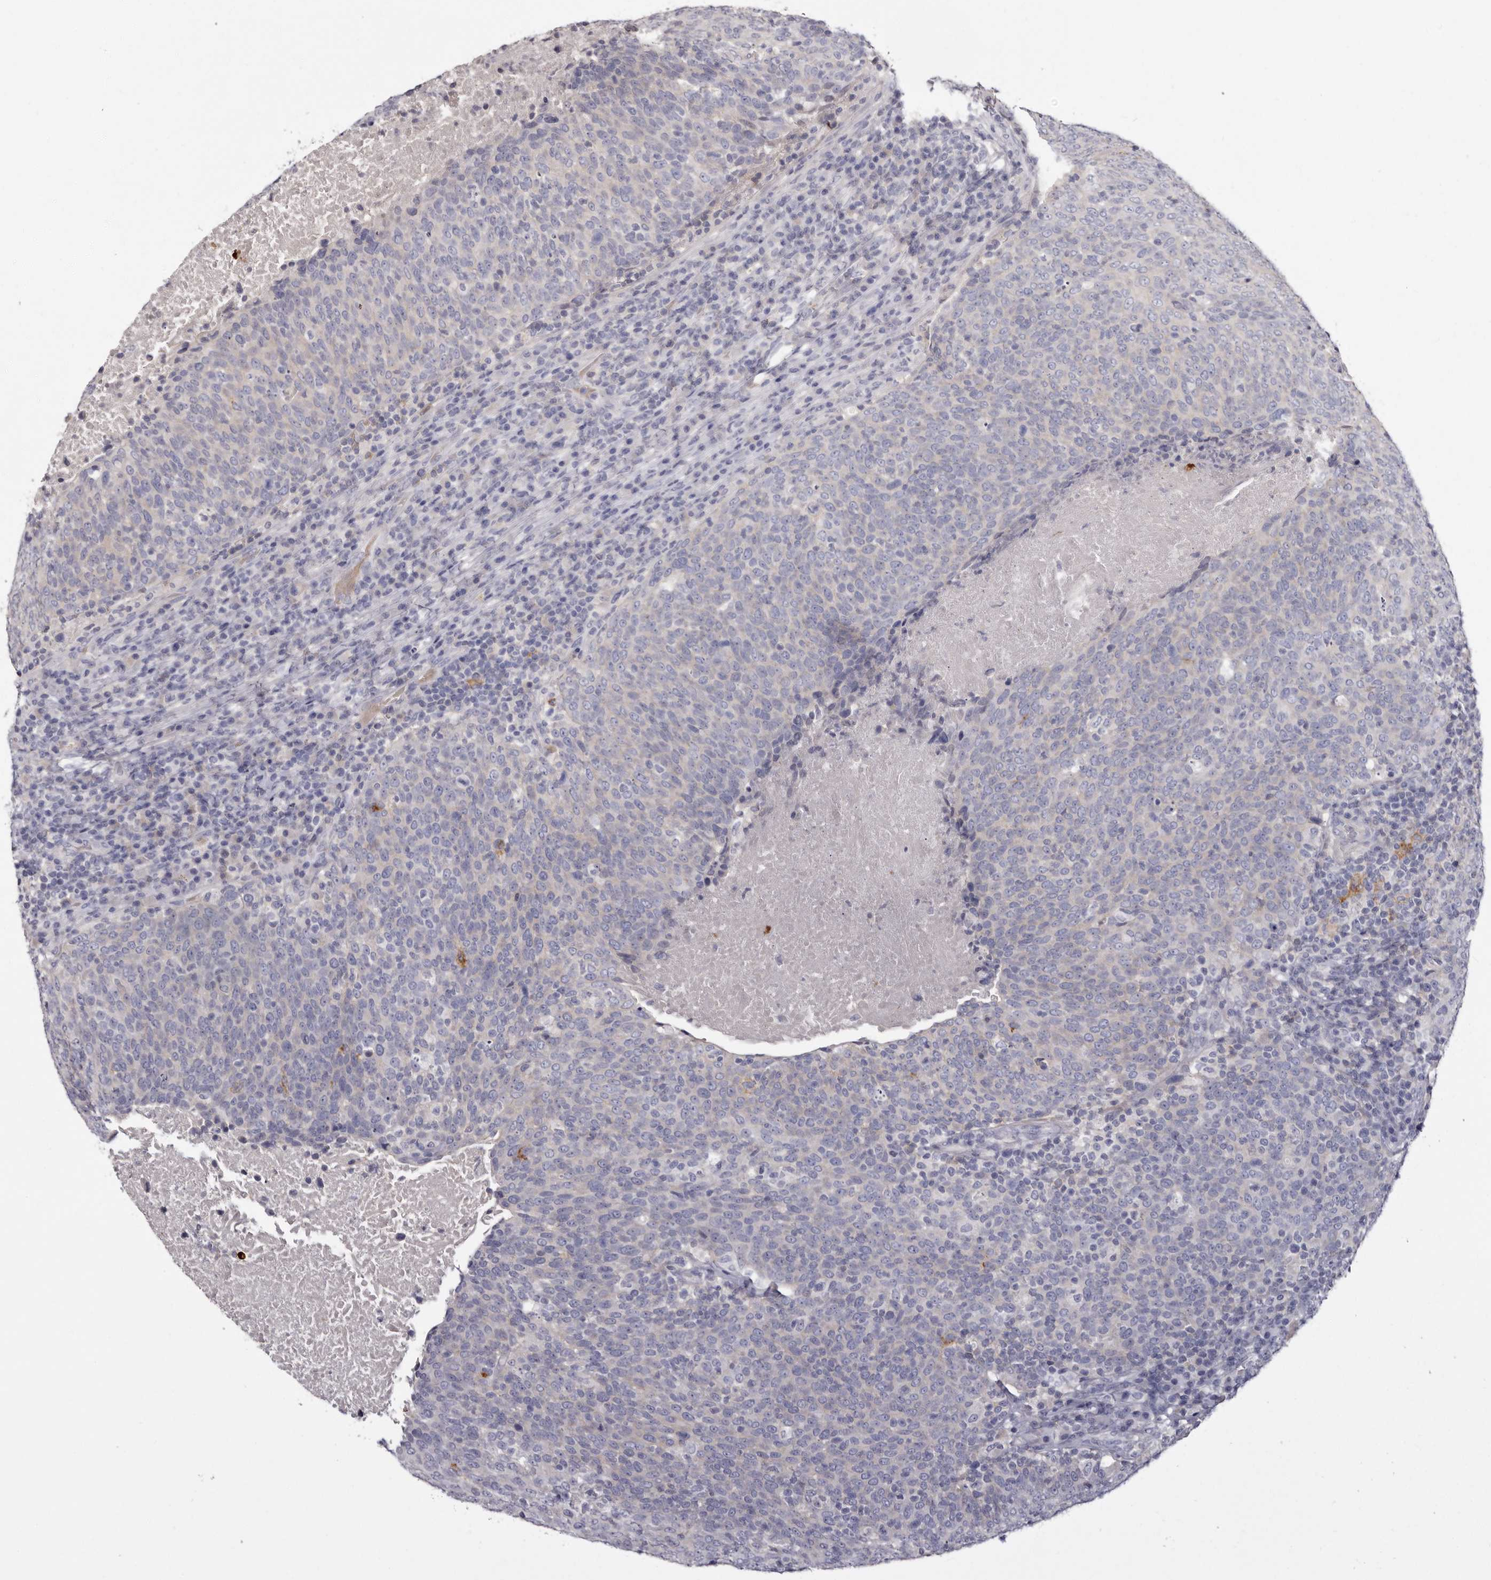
{"staining": {"intensity": "negative", "quantity": "none", "location": "none"}, "tissue": "head and neck cancer", "cell_type": "Tumor cells", "image_type": "cancer", "snomed": [{"axis": "morphology", "description": "Squamous cell carcinoma, NOS"}, {"axis": "morphology", "description": "Squamous cell carcinoma, metastatic, NOS"}, {"axis": "topography", "description": "Lymph node"}, {"axis": "topography", "description": "Head-Neck"}], "caption": "Immunohistochemical staining of metastatic squamous cell carcinoma (head and neck) demonstrates no significant staining in tumor cells.", "gene": "S1PR5", "patient": {"sex": "male", "age": 62}}